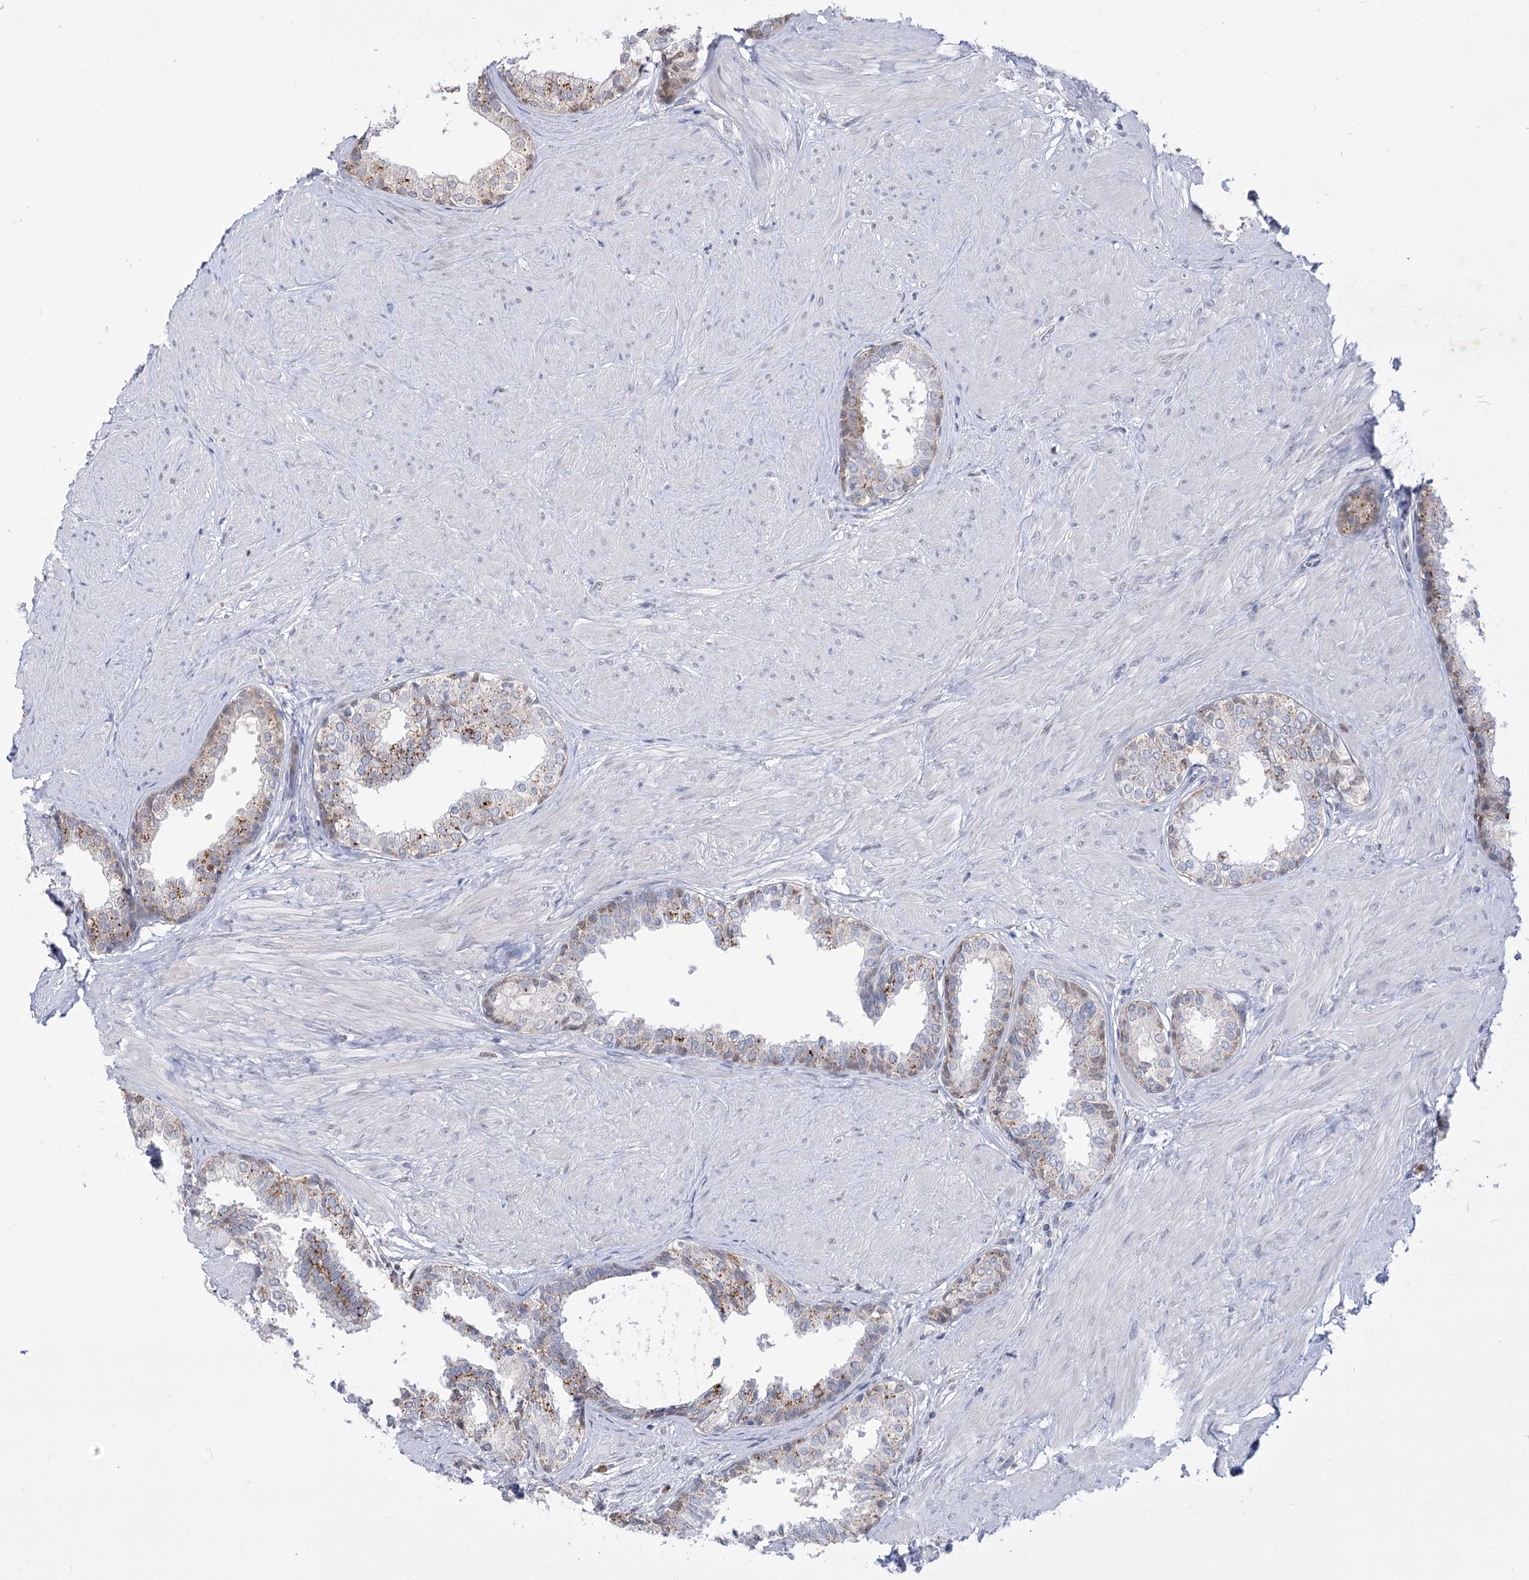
{"staining": {"intensity": "moderate", "quantity": "25%-75%", "location": "cytoplasmic/membranous"}, "tissue": "prostate", "cell_type": "Glandular cells", "image_type": "normal", "snomed": [{"axis": "morphology", "description": "Normal tissue, NOS"}, {"axis": "topography", "description": "Prostate"}], "caption": "The photomicrograph exhibits staining of normal prostate, revealing moderate cytoplasmic/membranous protein staining (brown color) within glandular cells. (Stains: DAB (3,3'-diaminobenzidine) in brown, nuclei in blue, Microscopy: brightfield microscopy at high magnification).", "gene": "SIAE", "patient": {"sex": "male", "age": 48}}